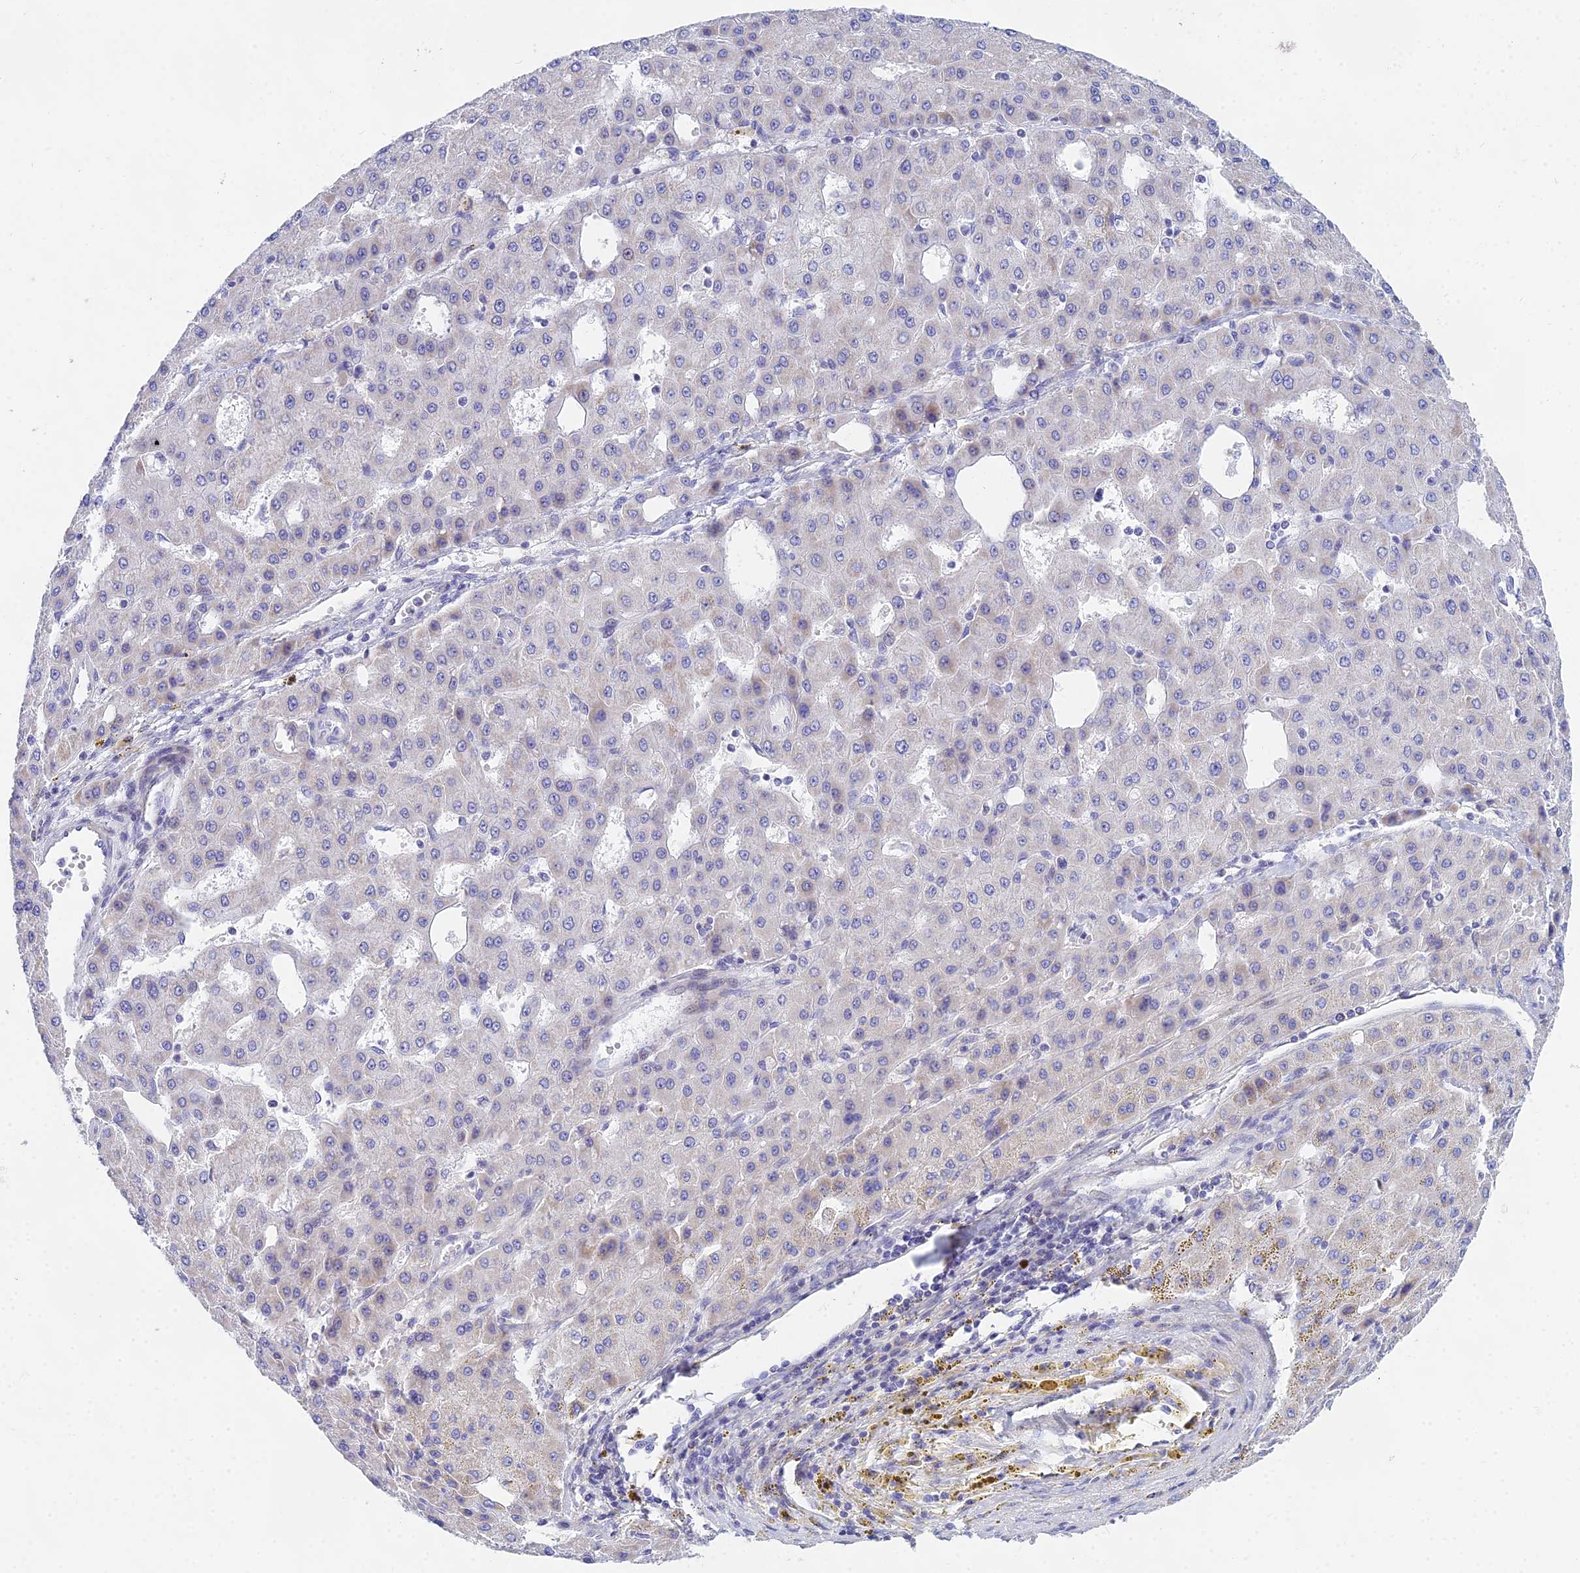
{"staining": {"intensity": "negative", "quantity": "none", "location": "none"}, "tissue": "liver cancer", "cell_type": "Tumor cells", "image_type": "cancer", "snomed": [{"axis": "morphology", "description": "Carcinoma, Hepatocellular, NOS"}, {"axis": "topography", "description": "Liver"}], "caption": "The histopathology image displays no staining of tumor cells in liver cancer.", "gene": "PRR13", "patient": {"sex": "male", "age": 47}}